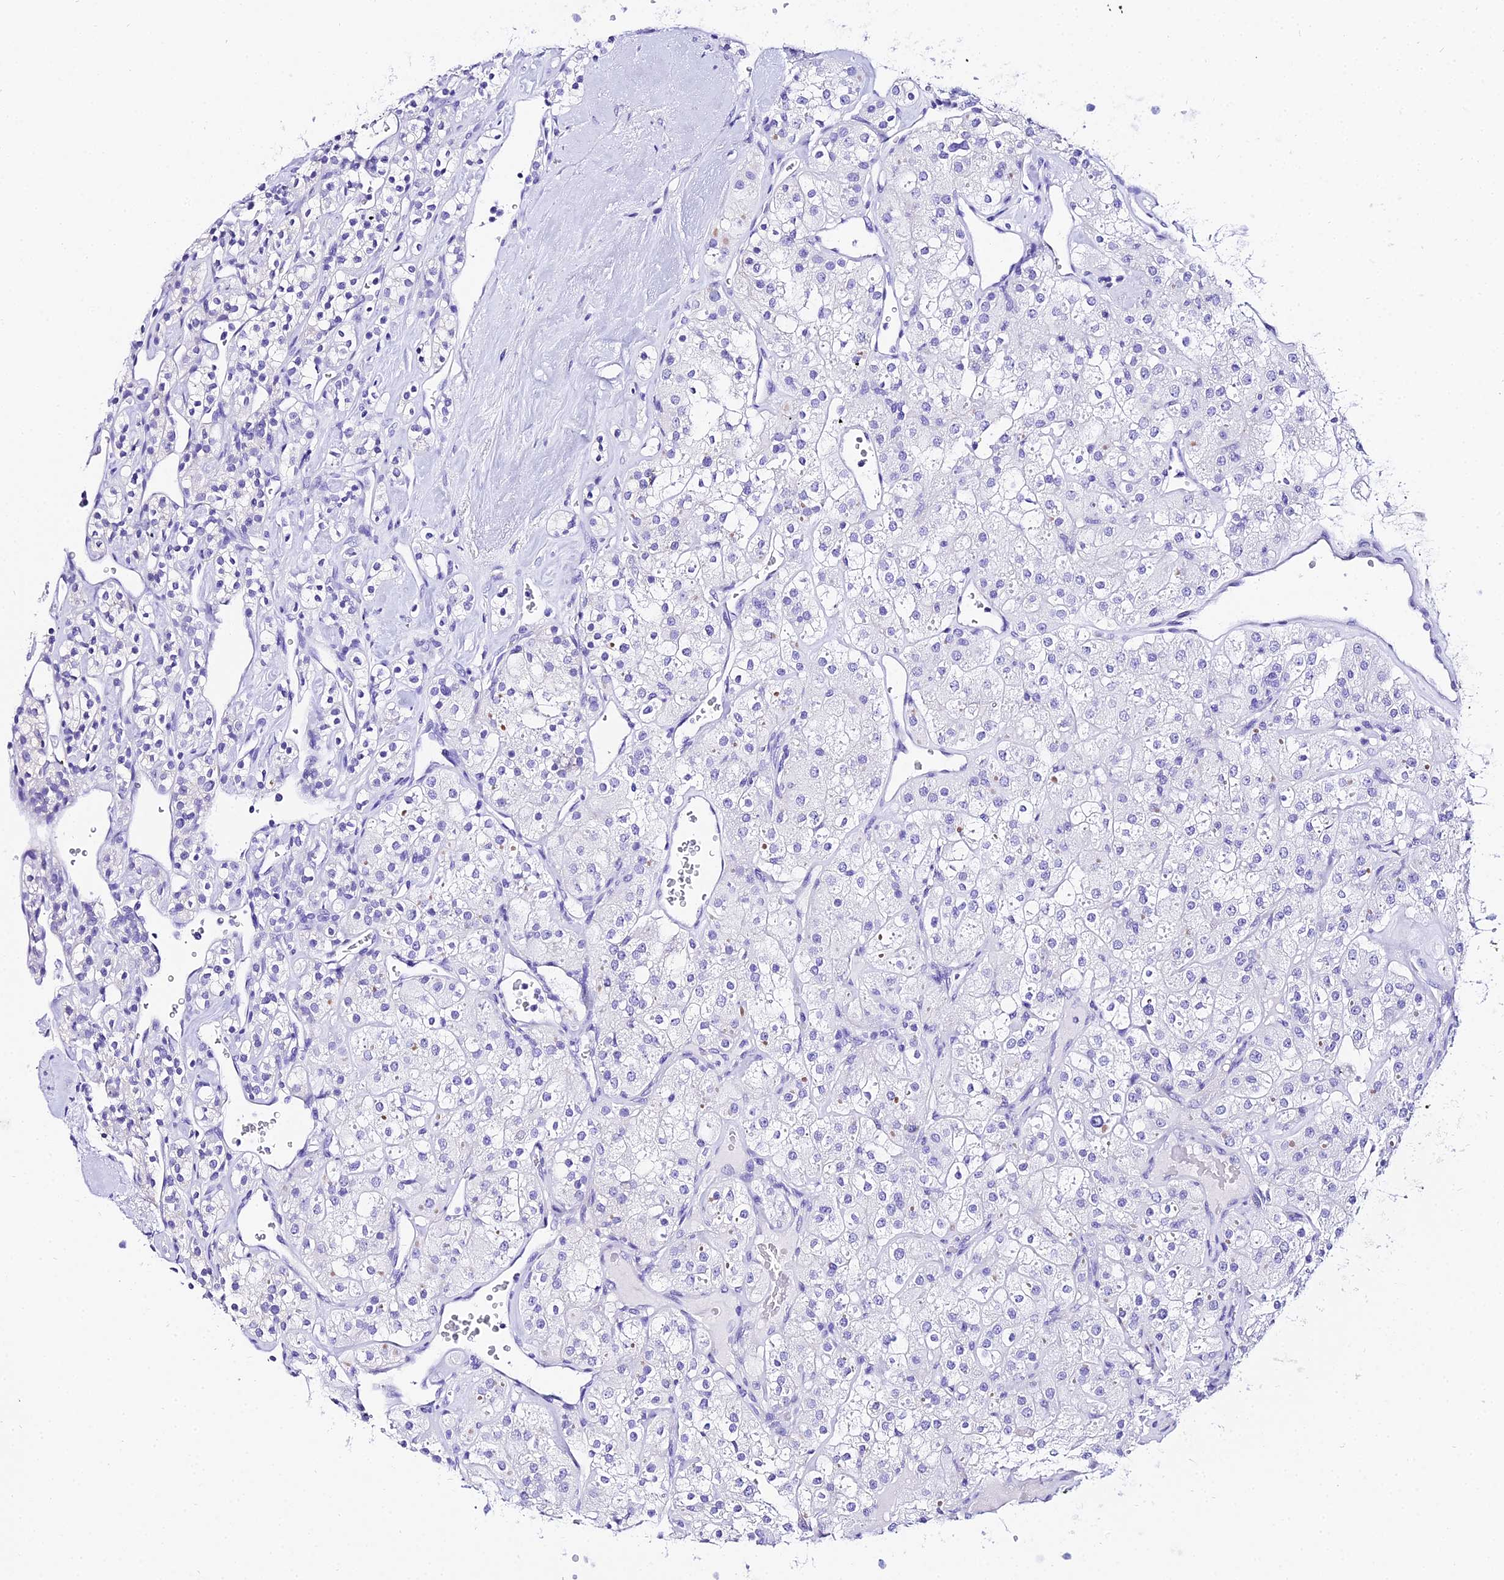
{"staining": {"intensity": "negative", "quantity": "none", "location": "none"}, "tissue": "renal cancer", "cell_type": "Tumor cells", "image_type": "cancer", "snomed": [{"axis": "morphology", "description": "Adenocarcinoma, NOS"}, {"axis": "topography", "description": "Kidney"}], "caption": "Immunohistochemical staining of human adenocarcinoma (renal) exhibits no significant expression in tumor cells.", "gene": "TRMT44", "patient": {"sex": "male", "age": 77}}